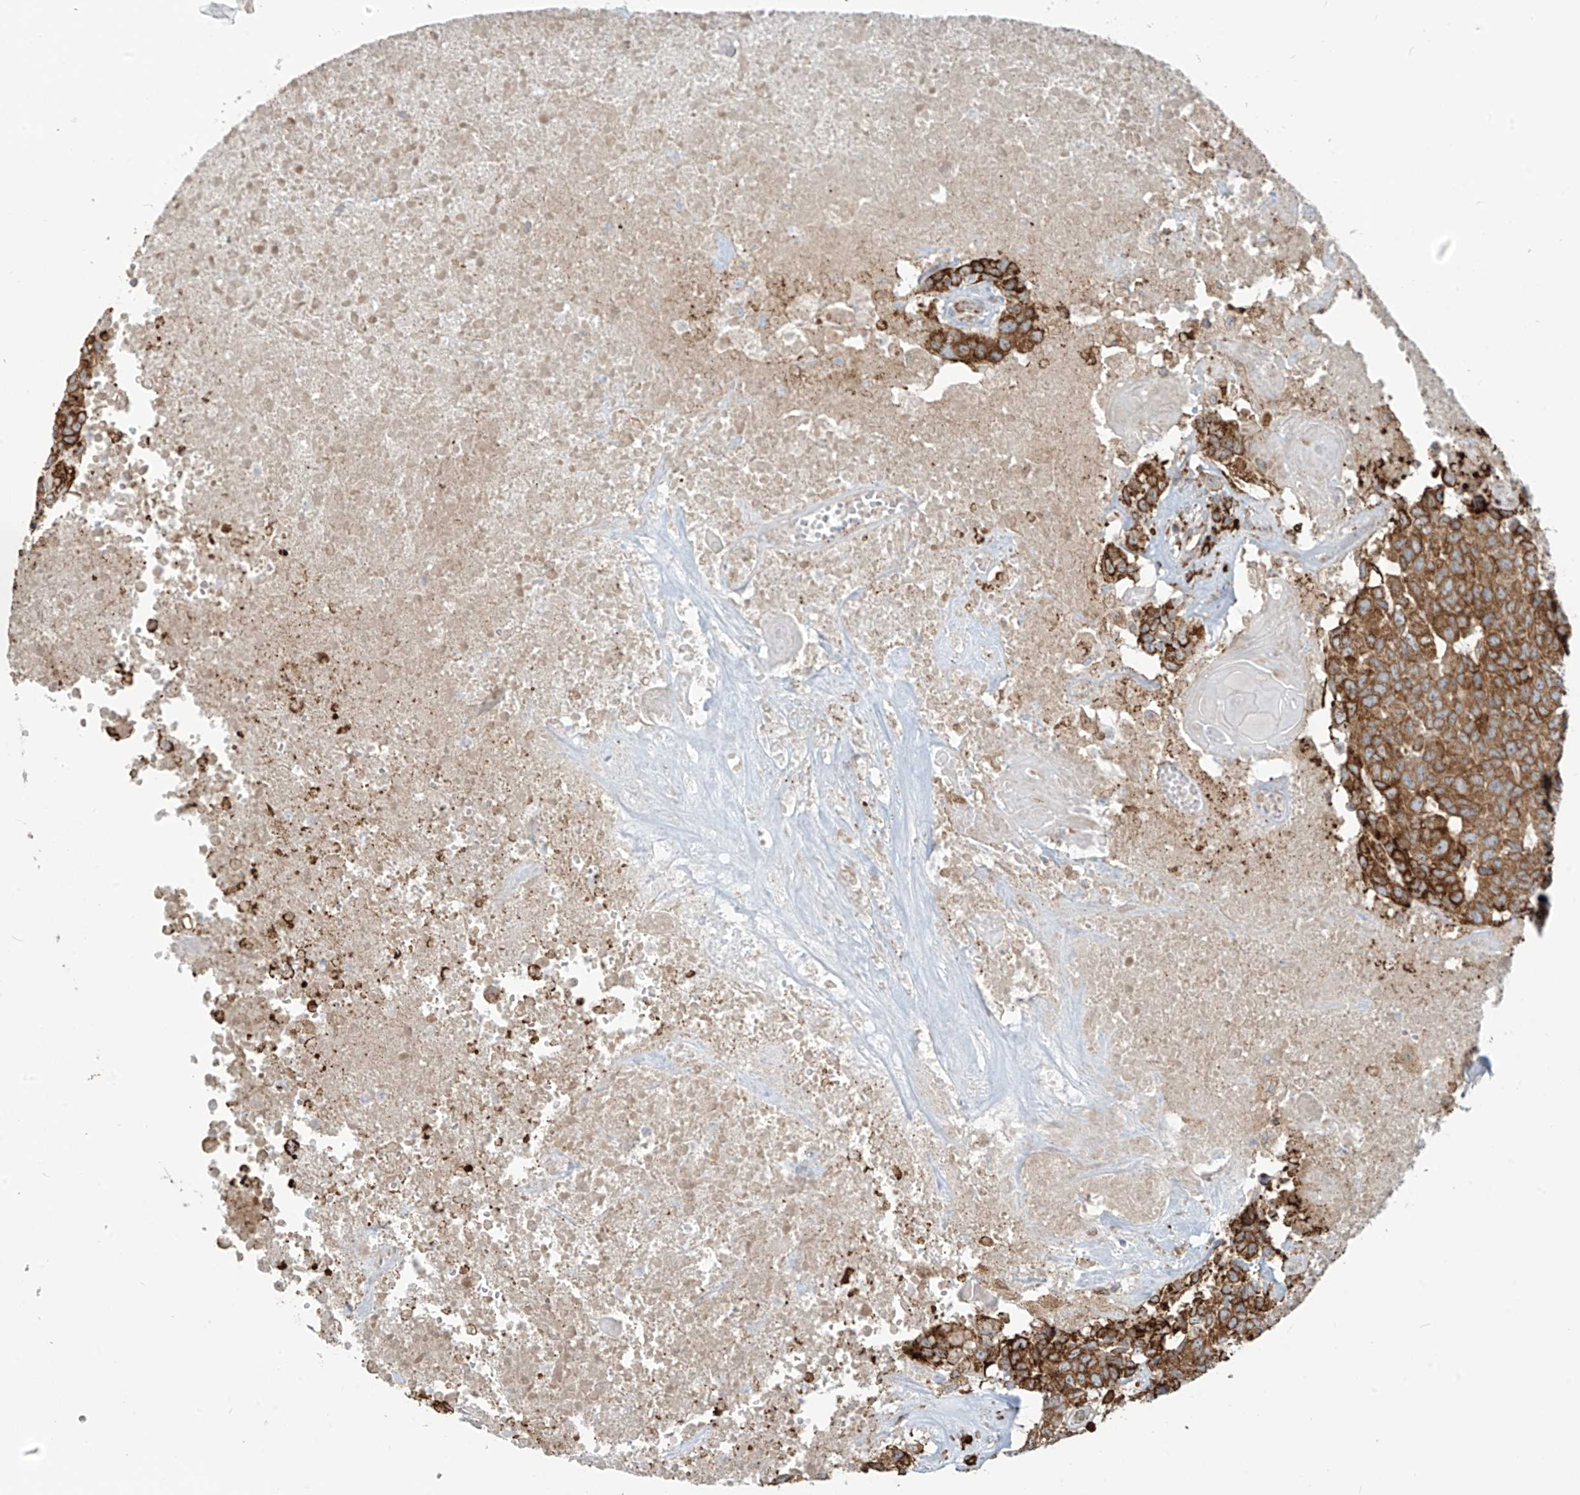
{"staining": {"intensity": "strong", "quantity": ">75%", "location": "cytoplasmic/membranous"}, "tissue": "head and neck cancer", "cell_type": "Tumor cells", "image_type": "cancer", "snomed": [{"axis": "morphology", "description": "Squamous cell carcinoma, NOS"}, {"axis": "topography", "description": "Head-Neck"}], "caption": "Immunohistochemistry (IHC) image of head and neck cancer stained for a protein (brown), which displays high levels of strong cytoplasmic/membranous positivity in approximately >75% of tumor cells.", "gene": "KATNIP", "patient": {"sex": "male", "age": 66}}